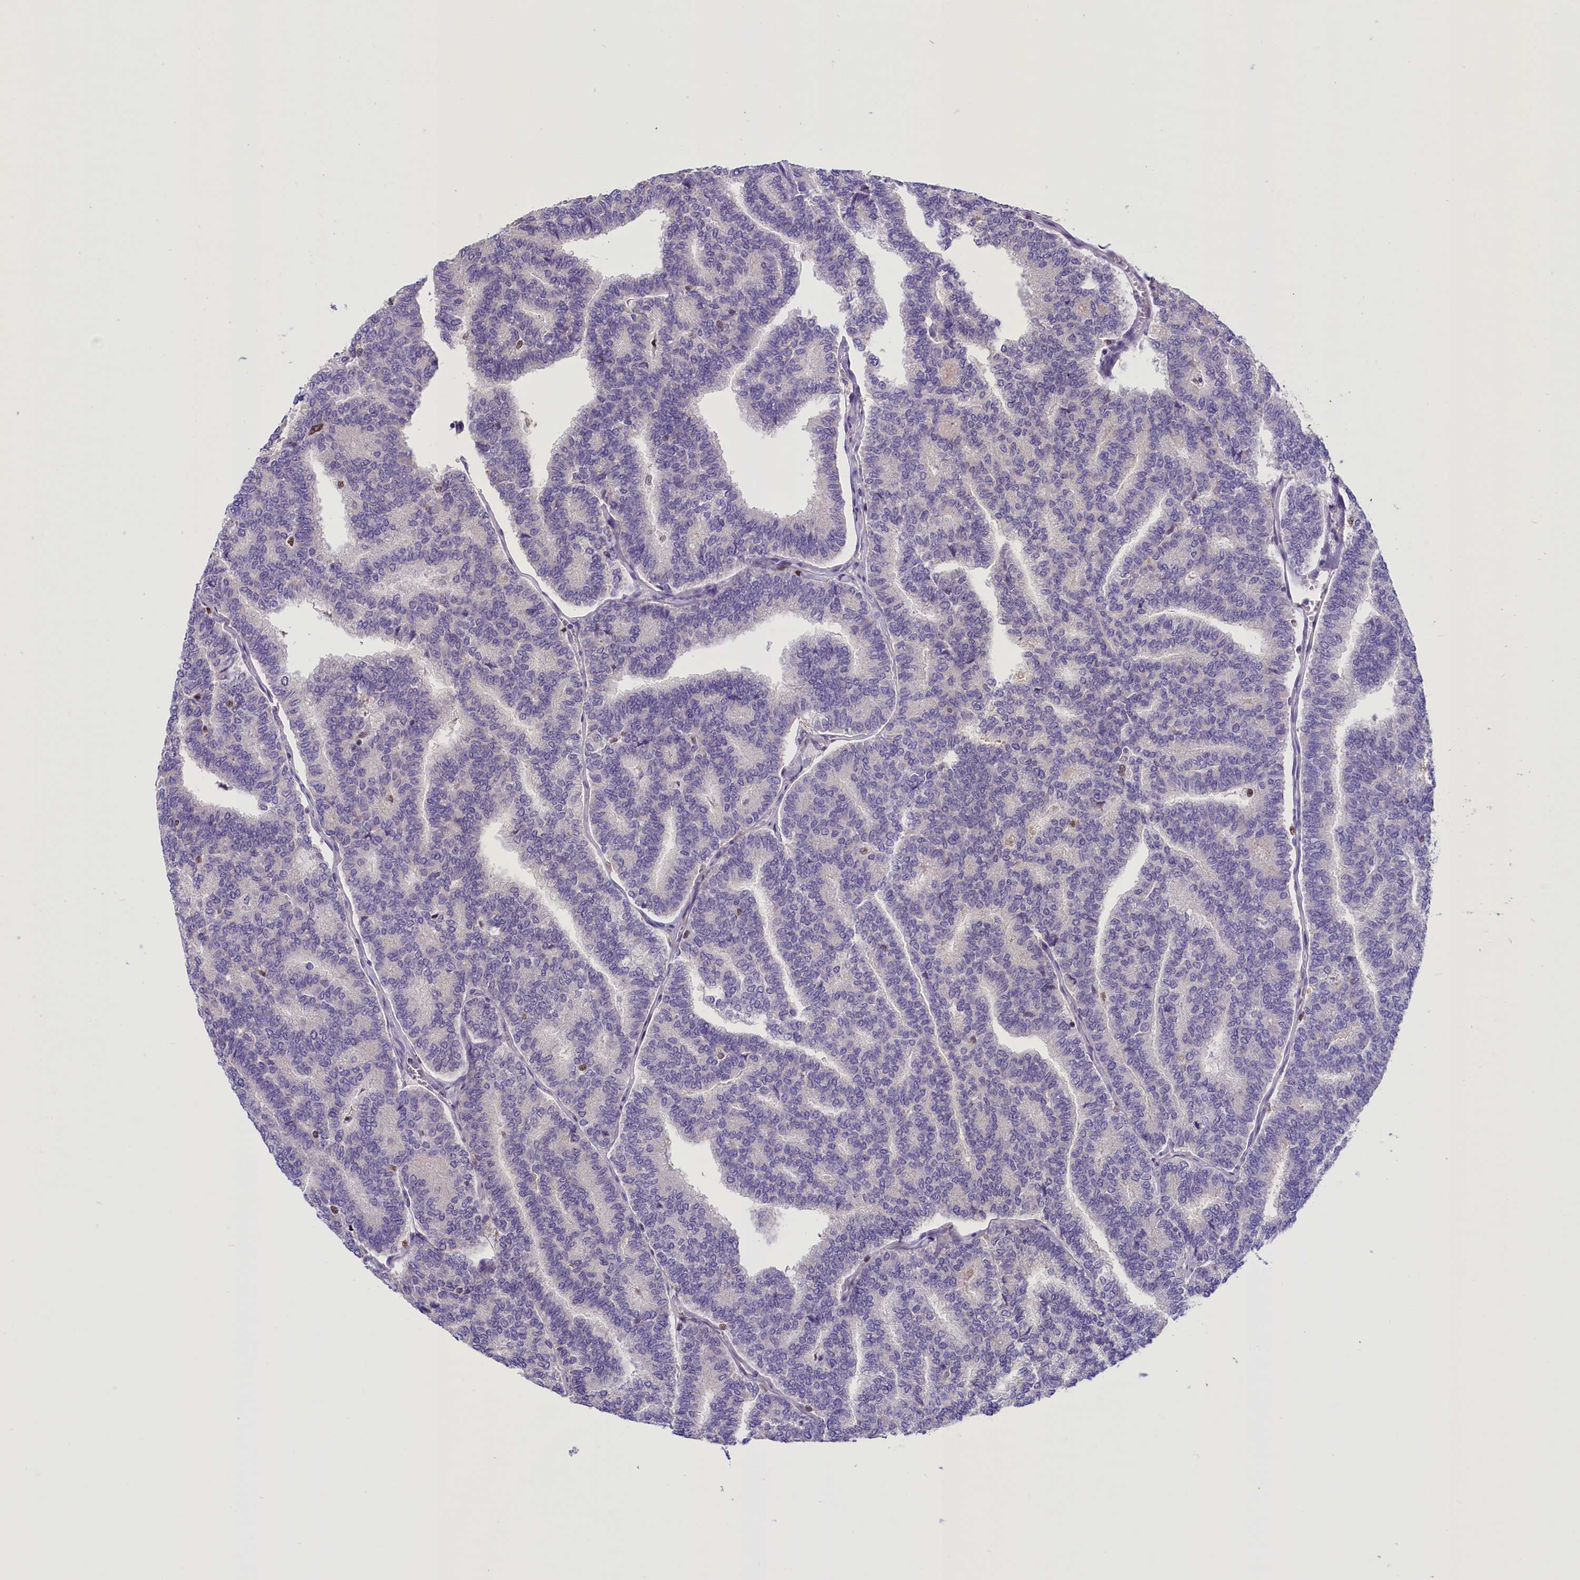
{"staining": {"intensity": "negative", "quantity": "none", "location": "none"}, "tissue": "thyroid cancer", "cell_type": "Tumor cells", "image_type": "cancer", "snomed": [{"axis": "morphology", "description": "Papillary adenocarcinoma, NOS"}, {"axis": "topography", "description": "Thyroid gland"}], "caption": "This is an immunohistochemistry (IHC) image of human thyroid papillary adenocarcinoma. There is no staining in tumor cells.", "gene": "BTBD9", "patient": {"sex": "female", "age": 35}}